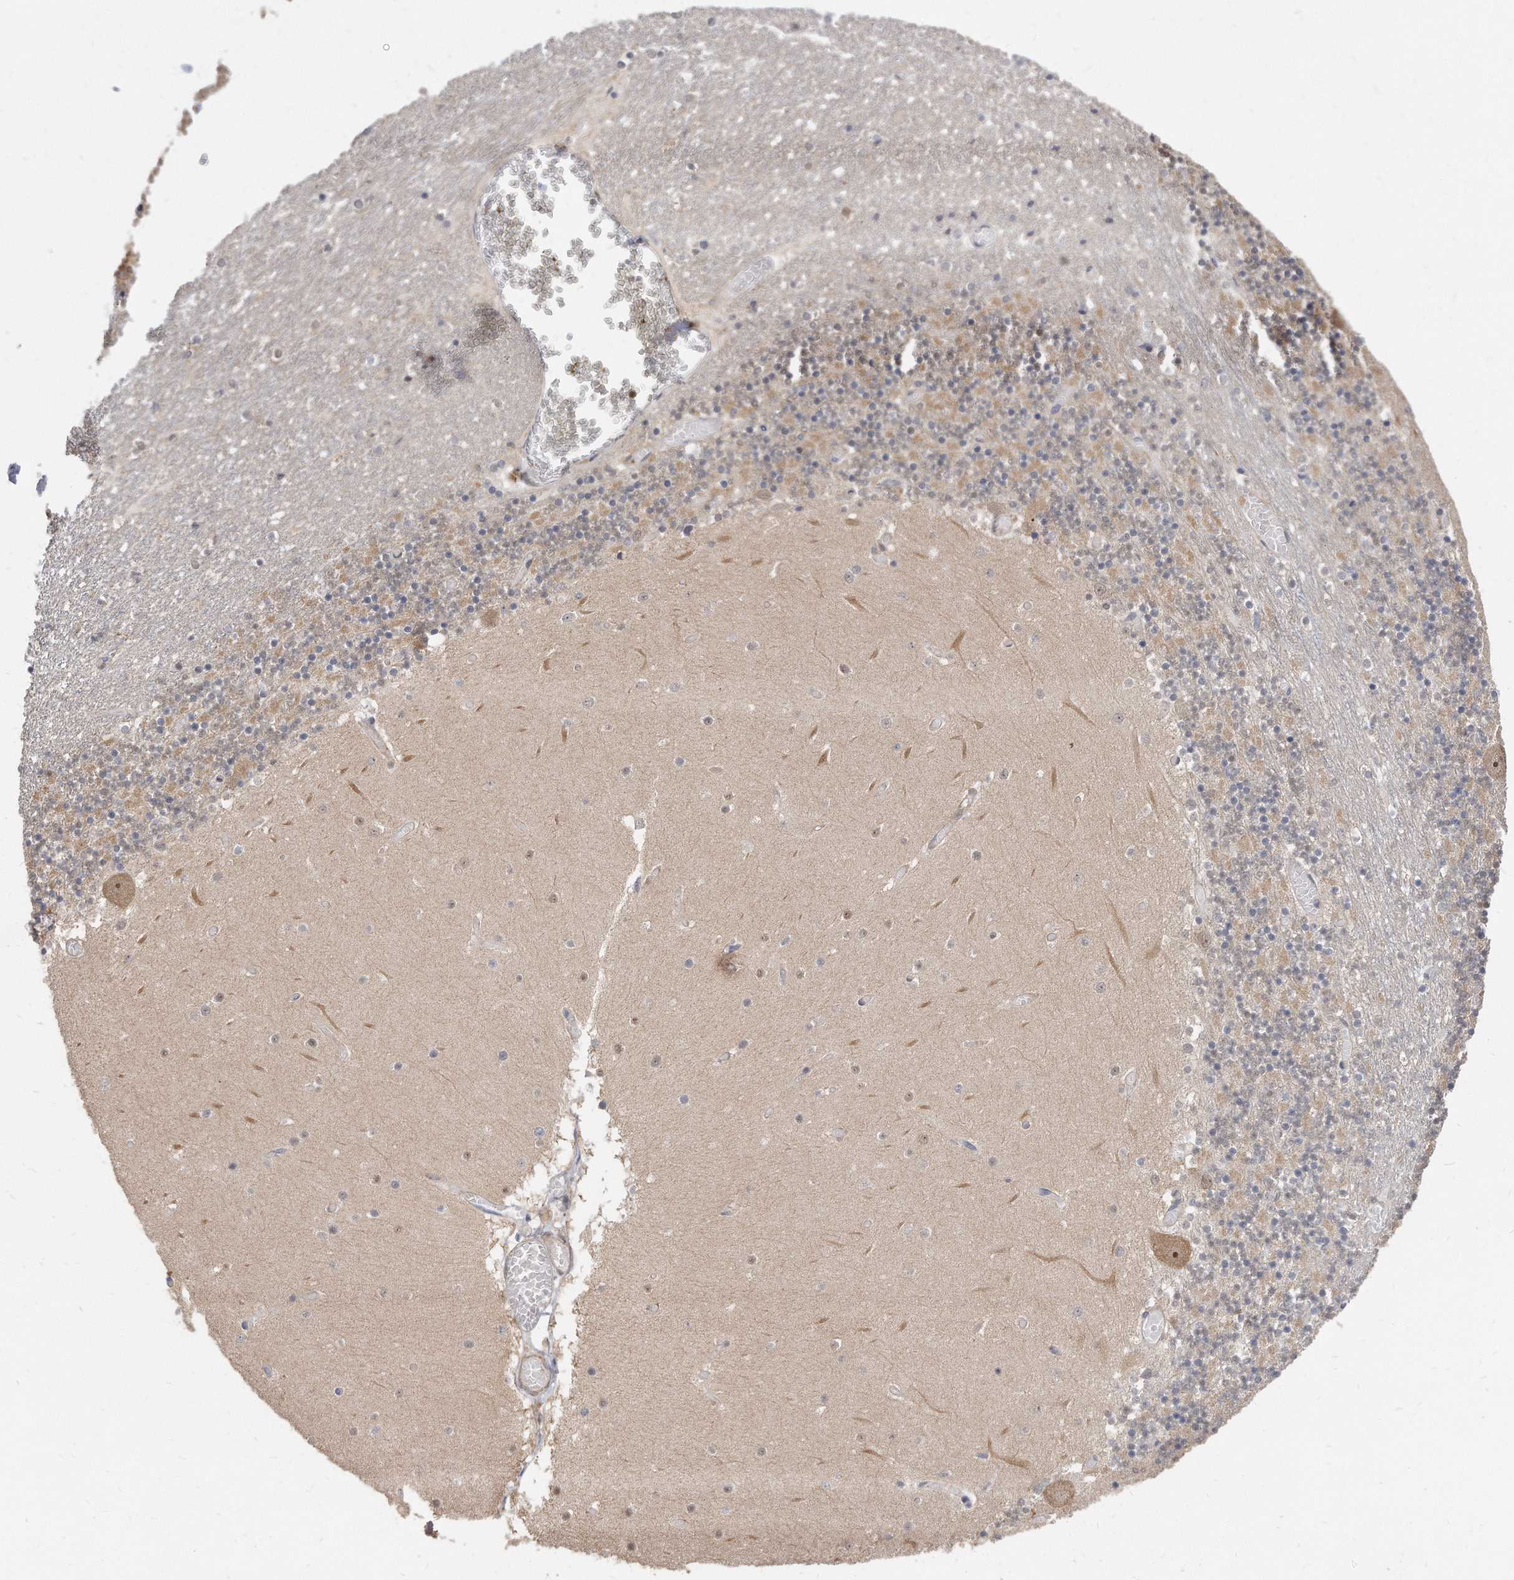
{"staining": {"intensity": "weak", "quantity": ">75%", "location": "cytoplasmic/membranous"}, "tissue": "cerebellum", "cell_type": "Cells in granular layer", "image_type": "normal", "snomed": [{"axis": "morphology", "description": "Normal tissue, NOS"}, {"axis": "topography", "description": "Cerebellum"}], "caption": "Immunohistochemistry (IHC) photomicrograph of normal human cerebellum stained for a protein (brown), which reveals low levels of weak cytoplasmic/membranous staining in approximately >75% of cells in granular layer.", "gene": "TCP1", "patient": {"sex": "female", "age": 28}}